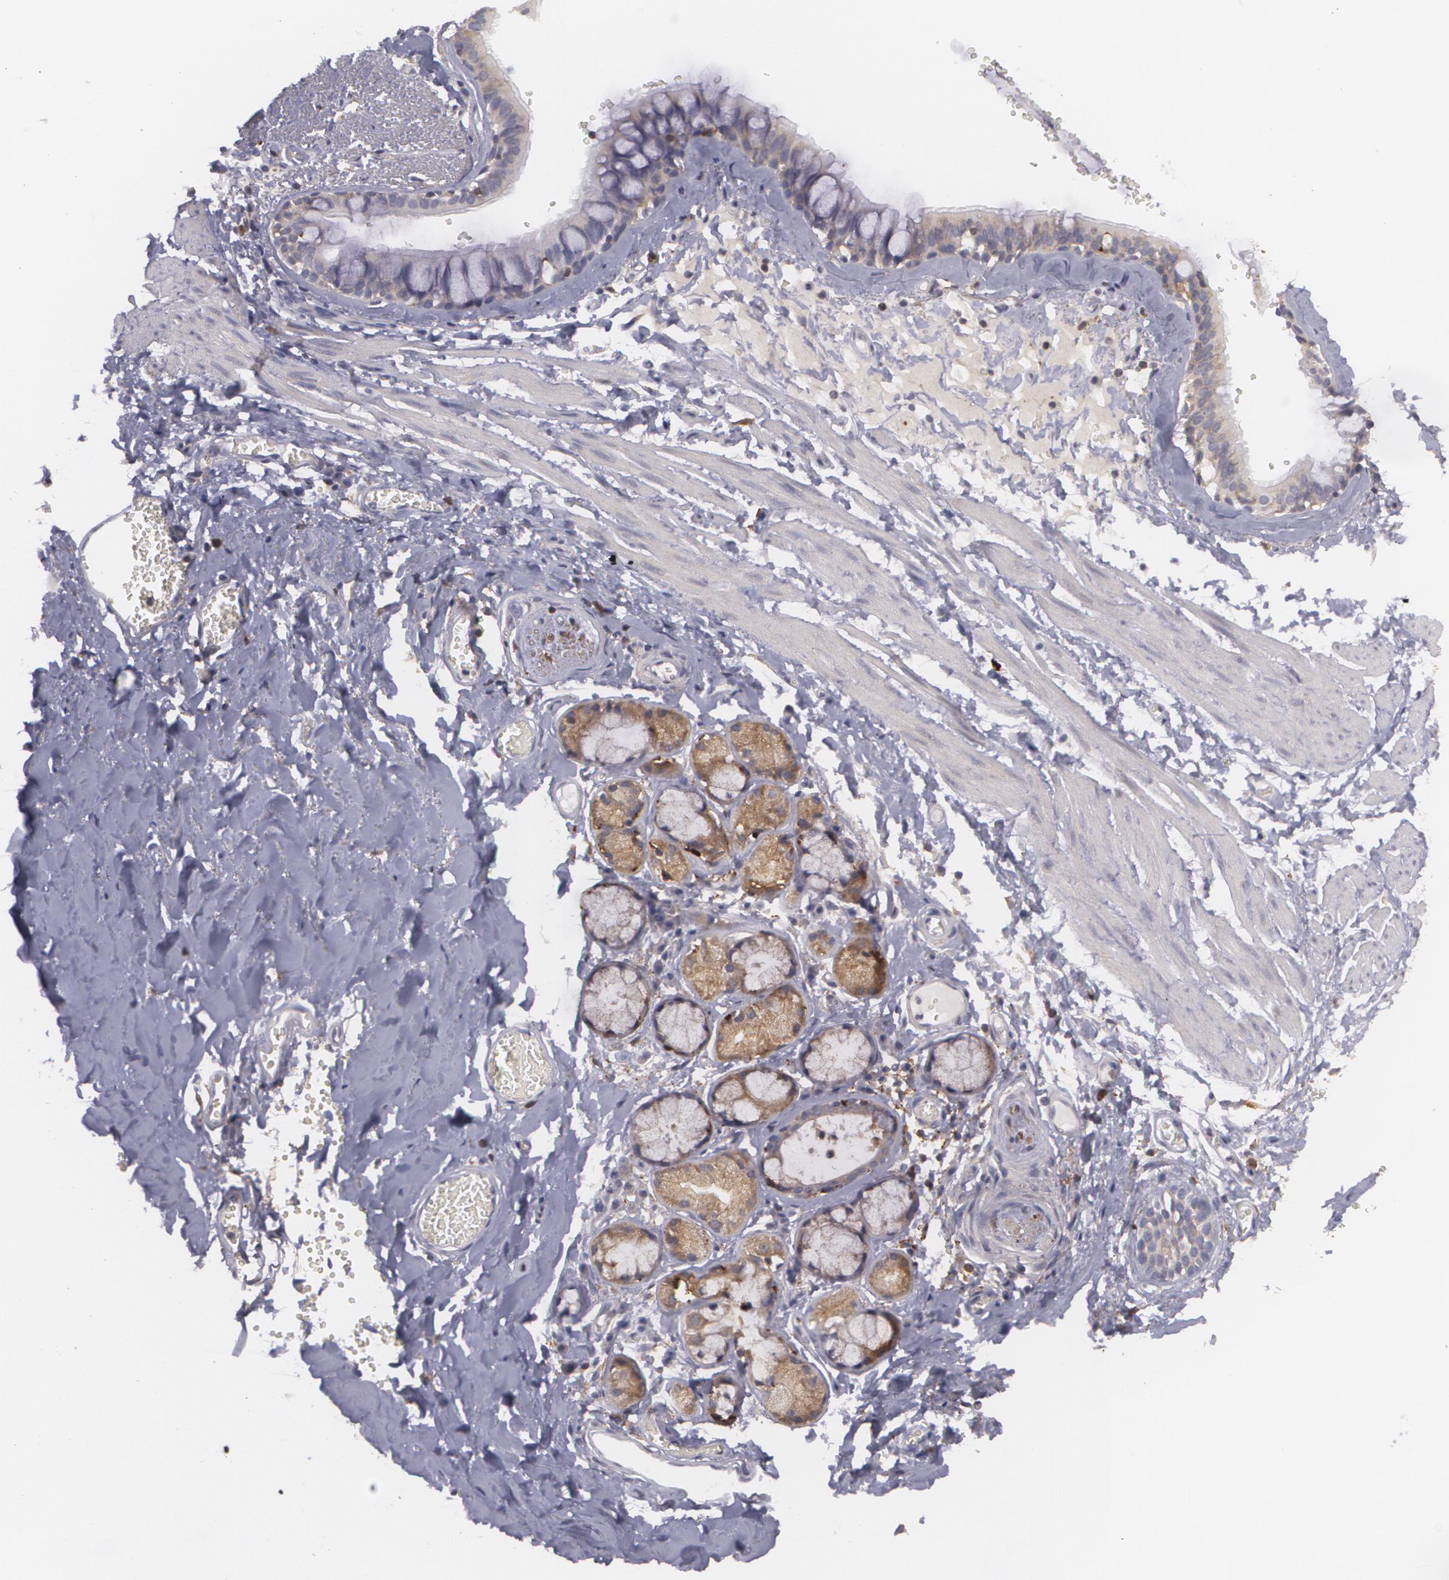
{"staining": {"intensity": "weak", "quantity": ">75%", "location": "cytoplasmic/membranous"}, "tissue": "bronchus", "cell_type": "Respiratory epithelial cells", "image_type": "normal", "snomed": [{"axis": "morphology", "description": "Normal tissue, NOS"}, {"axis": "topography", "description": "Bronchus"}, {"axis": "topography", "description": "Lung"}], "caption": "Protein analysis of normal bronchus displays weak cytoplasmic/membranous staining in about >75% of respiratory epithelial cells. (DAB (3,3'-diaminobenzidine) = brown stain, brightfield microscopy at high magnification).", "gene": "BIN1", "patient": {"sex": "female", "age": 56}}